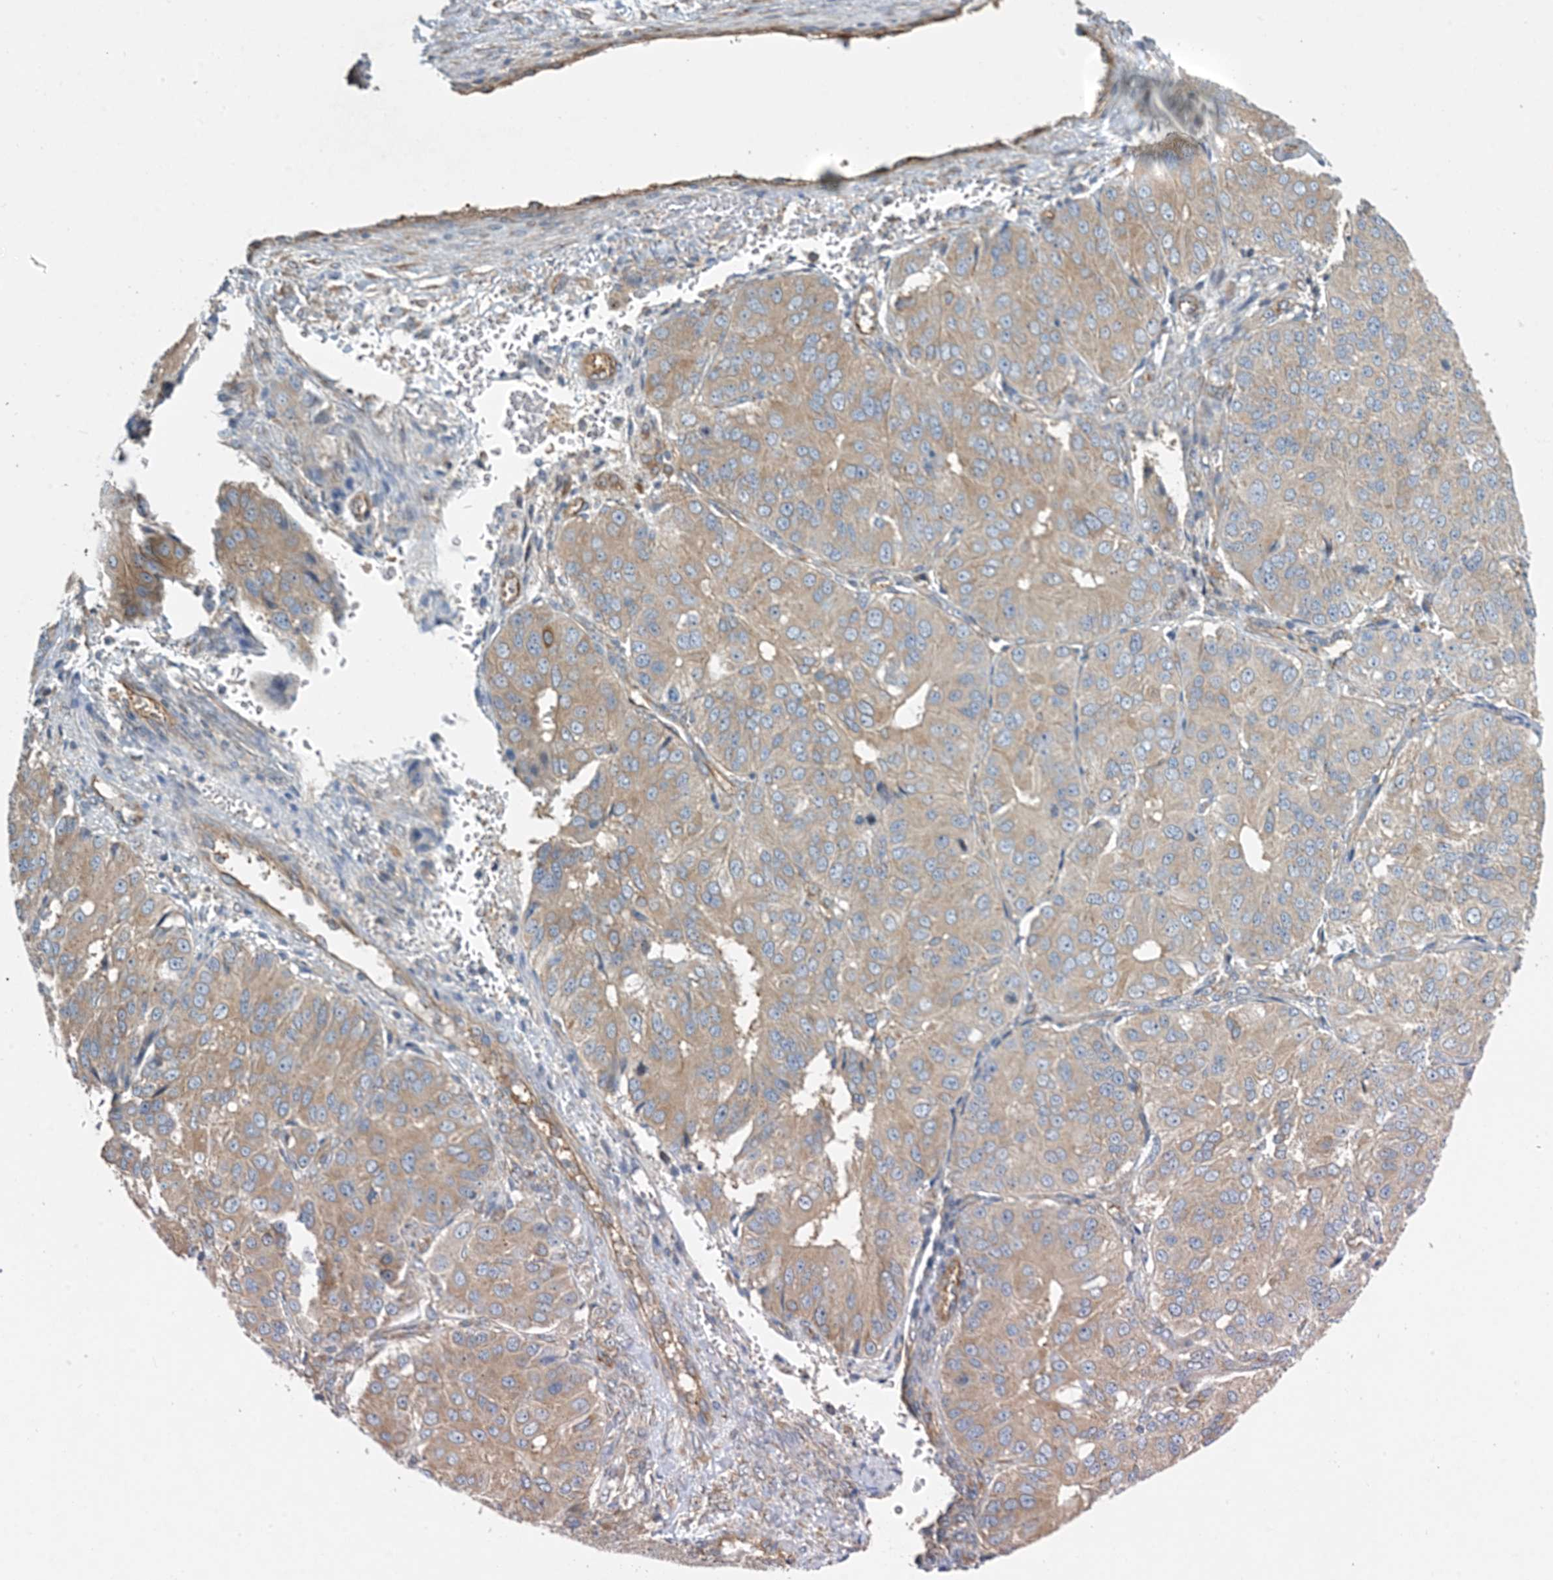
{"staining": {"intensity": "weak", "quantity": ">75%", "location": "cytoplasmic/membranous"}, "tissue": "ovarian cancer", "cell_type": "Tumor cells", "image_type": "cancer", "snomed": [{"axis": "morphology", "description": "Carcinoma, endometroid"}, {"axis": "topography", "description": "Ovary"}], "caption": "High-power microscopy captured an immunohistochemistry (IHC) image of ovarian cancer (endometroid carcinoma), revealing weak cytoplasmic/membranous positivity in about >75% of tumor cells.", "gene": "SIDT1", "patient": {"sex": "female", "age": 51}}